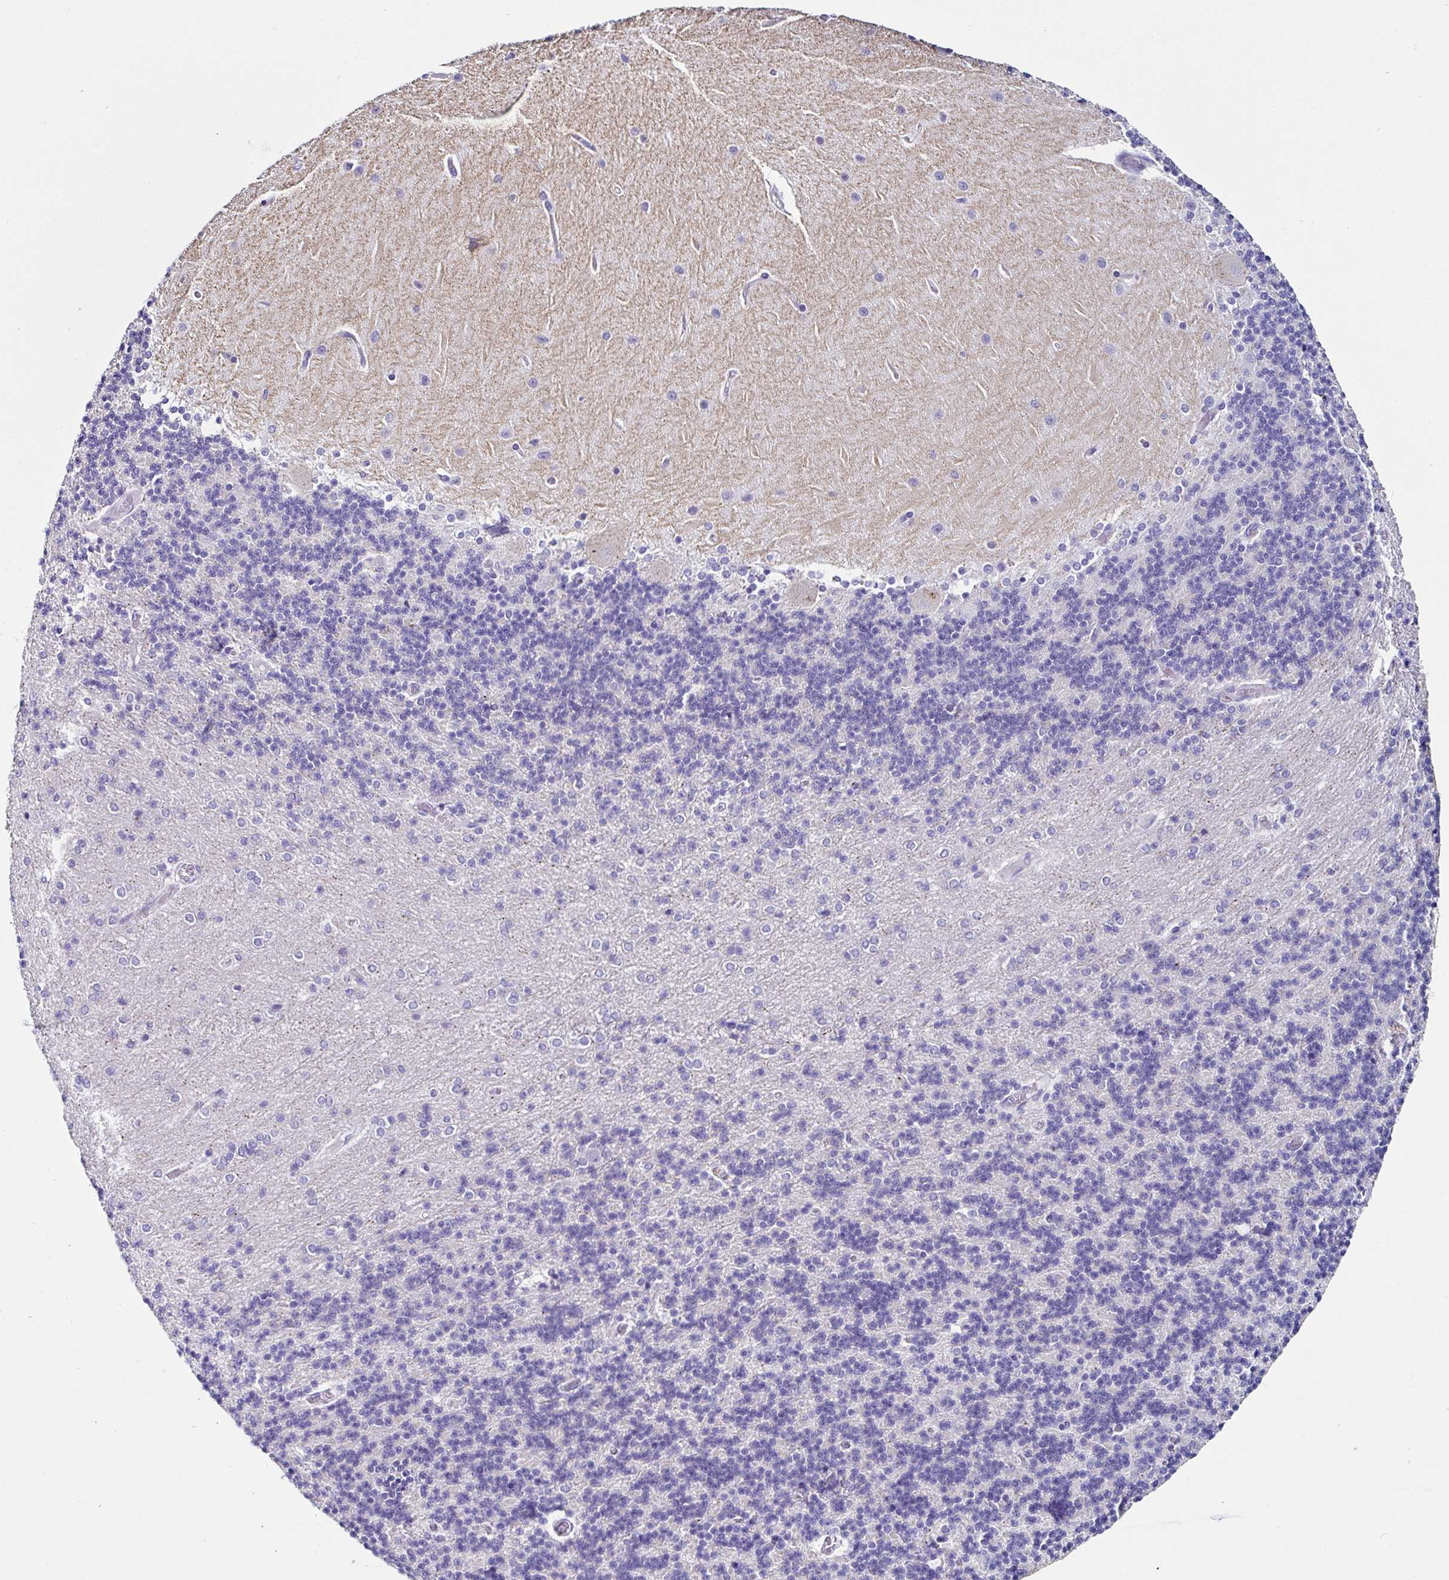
{"staining": {"intensity": "negative", "quantity": "none", "location": "none"}, "tissue": "cerebellum", "cell_type": "Cells in granular layer", "image_type": "normal", "snomed": [{"axis": "morphology", "description": "Normal tissue, NOS"}, {"axis": "topography", "description": "Cerebellum"}], "caption": "The micrograph reveals no significant staining in cells in granular layer of cerebellum.", "gene": "TMPRSS11E", "patient": {"sex": "female", "age": 54}}